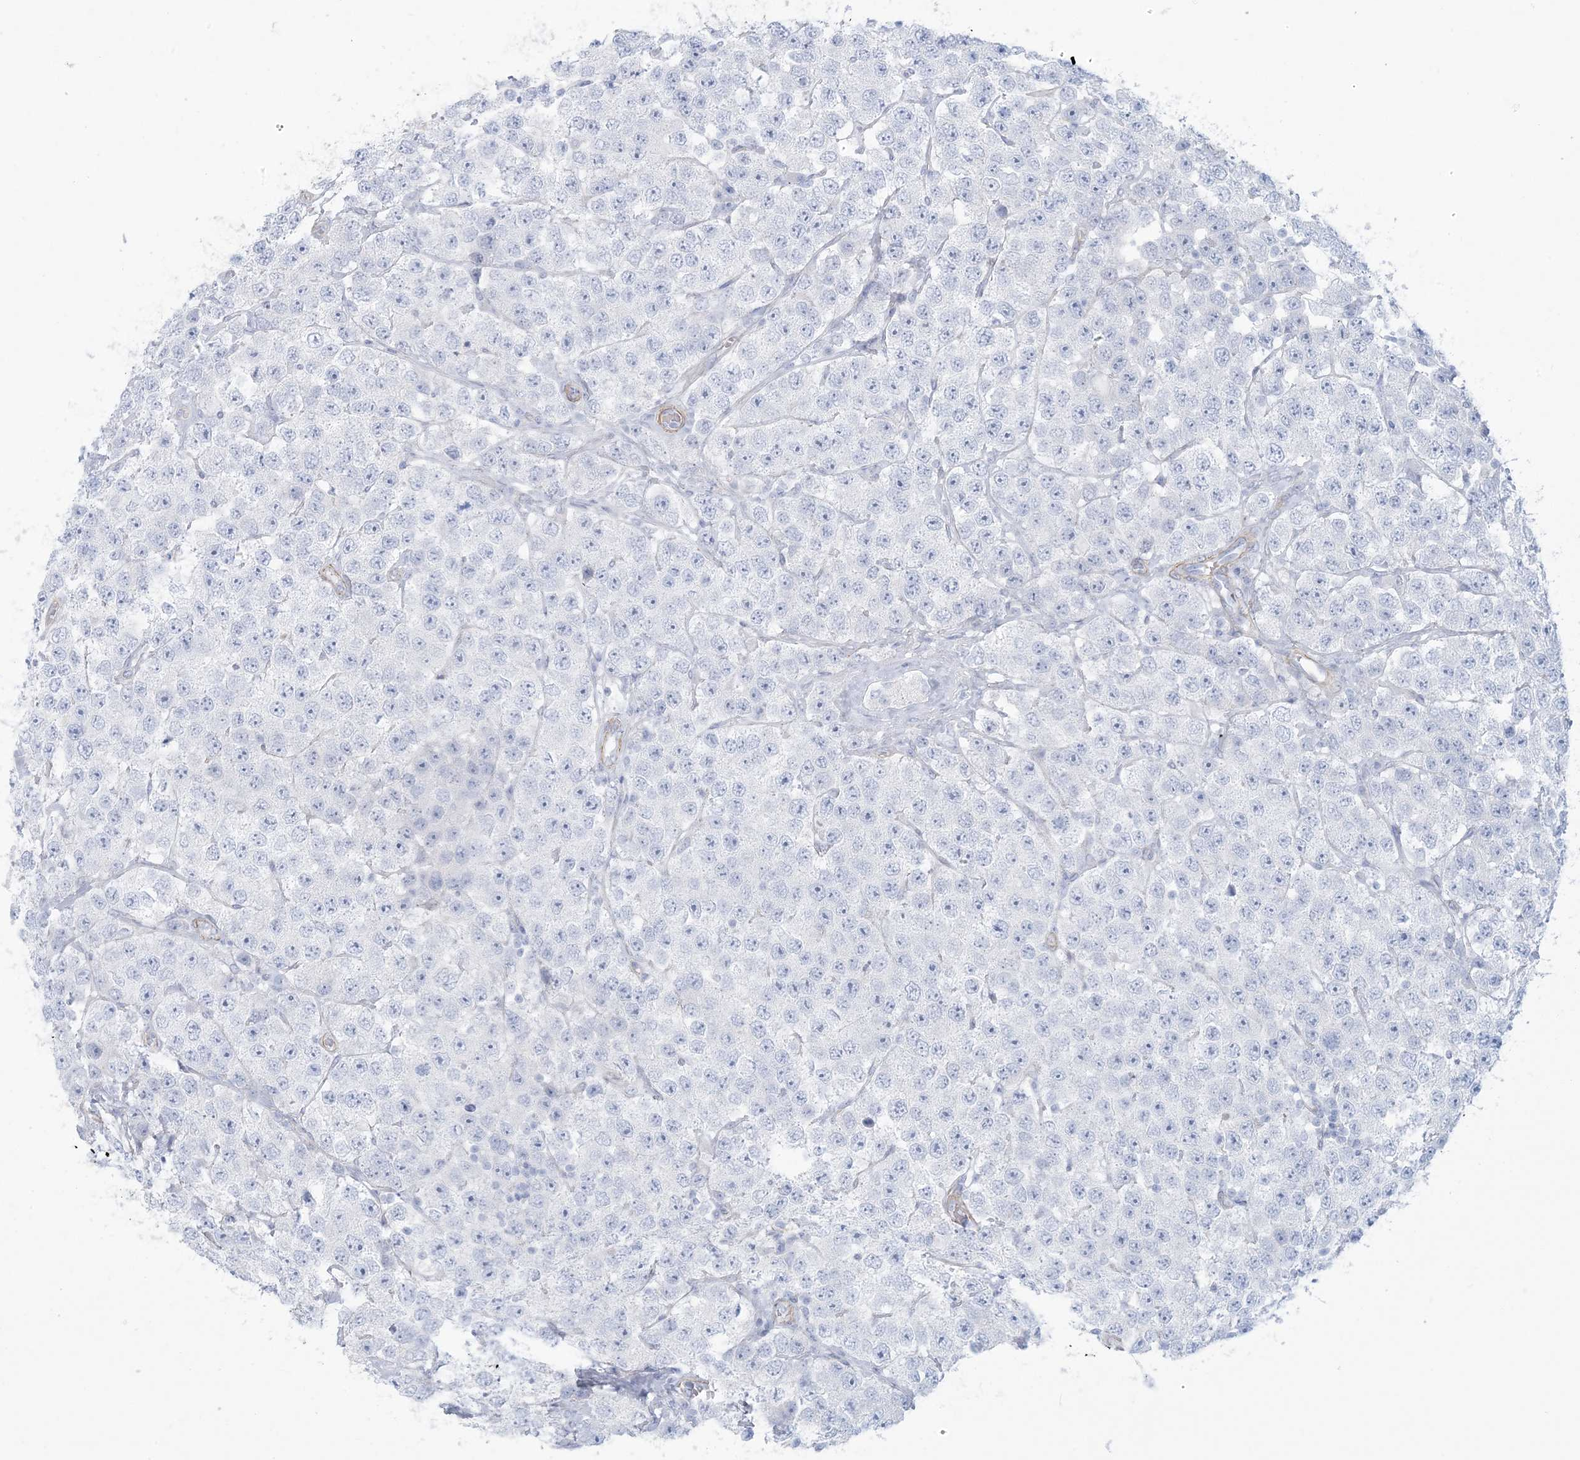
{"staining": {"intensity": "negative", "quantity": "none", "location": "none"}, "tissue": "testis cancer", "cell_type": "Tumor cells", "image_type": "cancer", "snomed": [{"axis": "morphology", "description": "Seminoma, NOS"}, {"axis": "topography", "description": "Testis"}], "caption": "High power microscopy photomicrograph of an immunohistochemistry (IHC) histopathology image of seminoma (testis), revealing no significant expression in tumor cells.", "gene": "AGXT", "patient": {"sex": "male", "age": 28}}